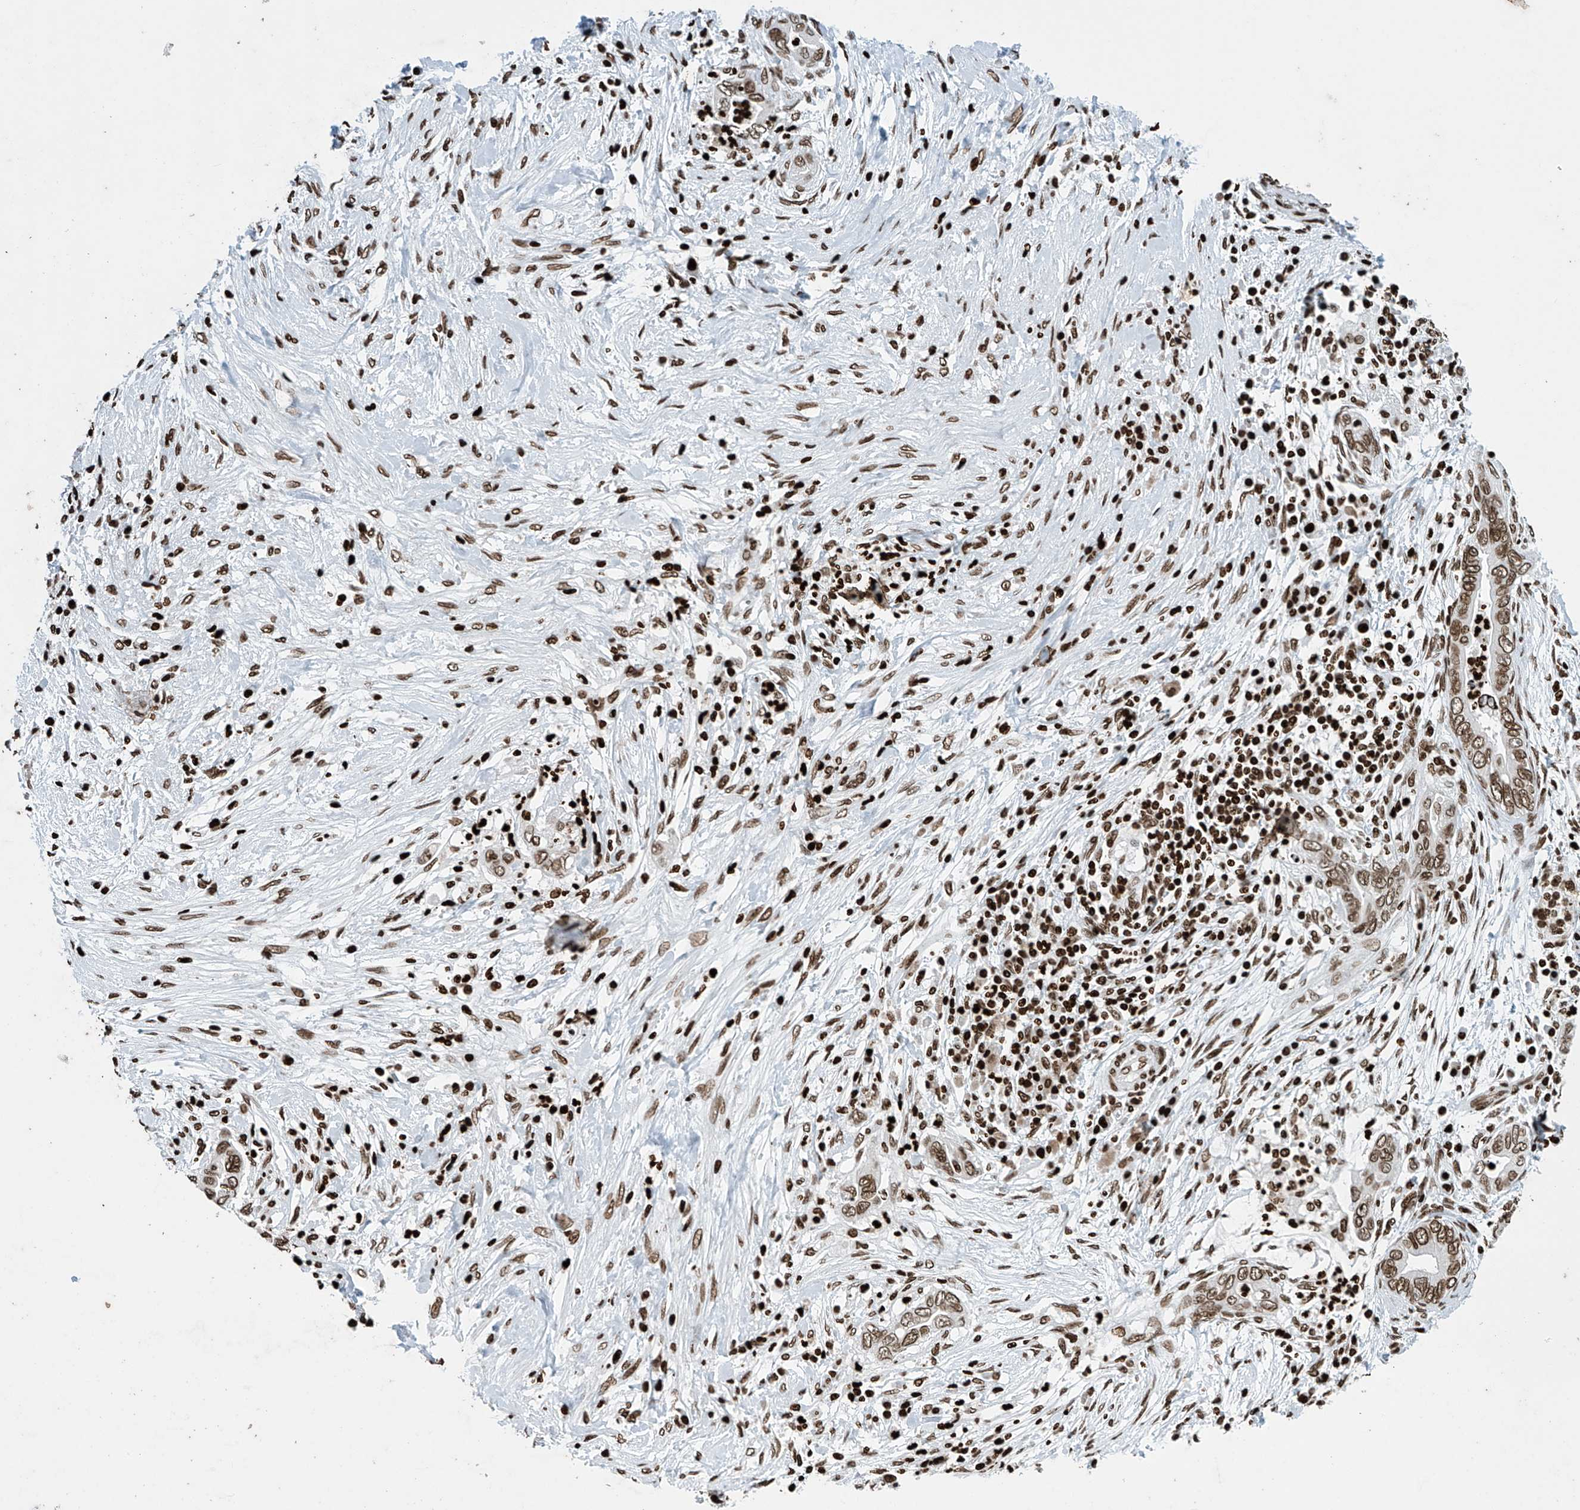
{"staining": {"intensity": "moderate", "quantity": ">75%", "location": "nuclear"}, "tissue": "pancreatic cancer", "cell_type": "Tumor cells", "image_type": "cancer", "snomed": [{"axis": "morphology", "description": "Adenocarcinoma, NOS"}, {"axis": "topography", "description": "Pancreas"}], "caption": "This histopathology image shows pancreatic cancer stained with IHC to label a protein in brown. The nuclear of tumor cells show moderate positivity for the protein. Nuclei are counter-stained blue.", "gene": "H4C16", "patient": {"sex": "male", "age": 75}}